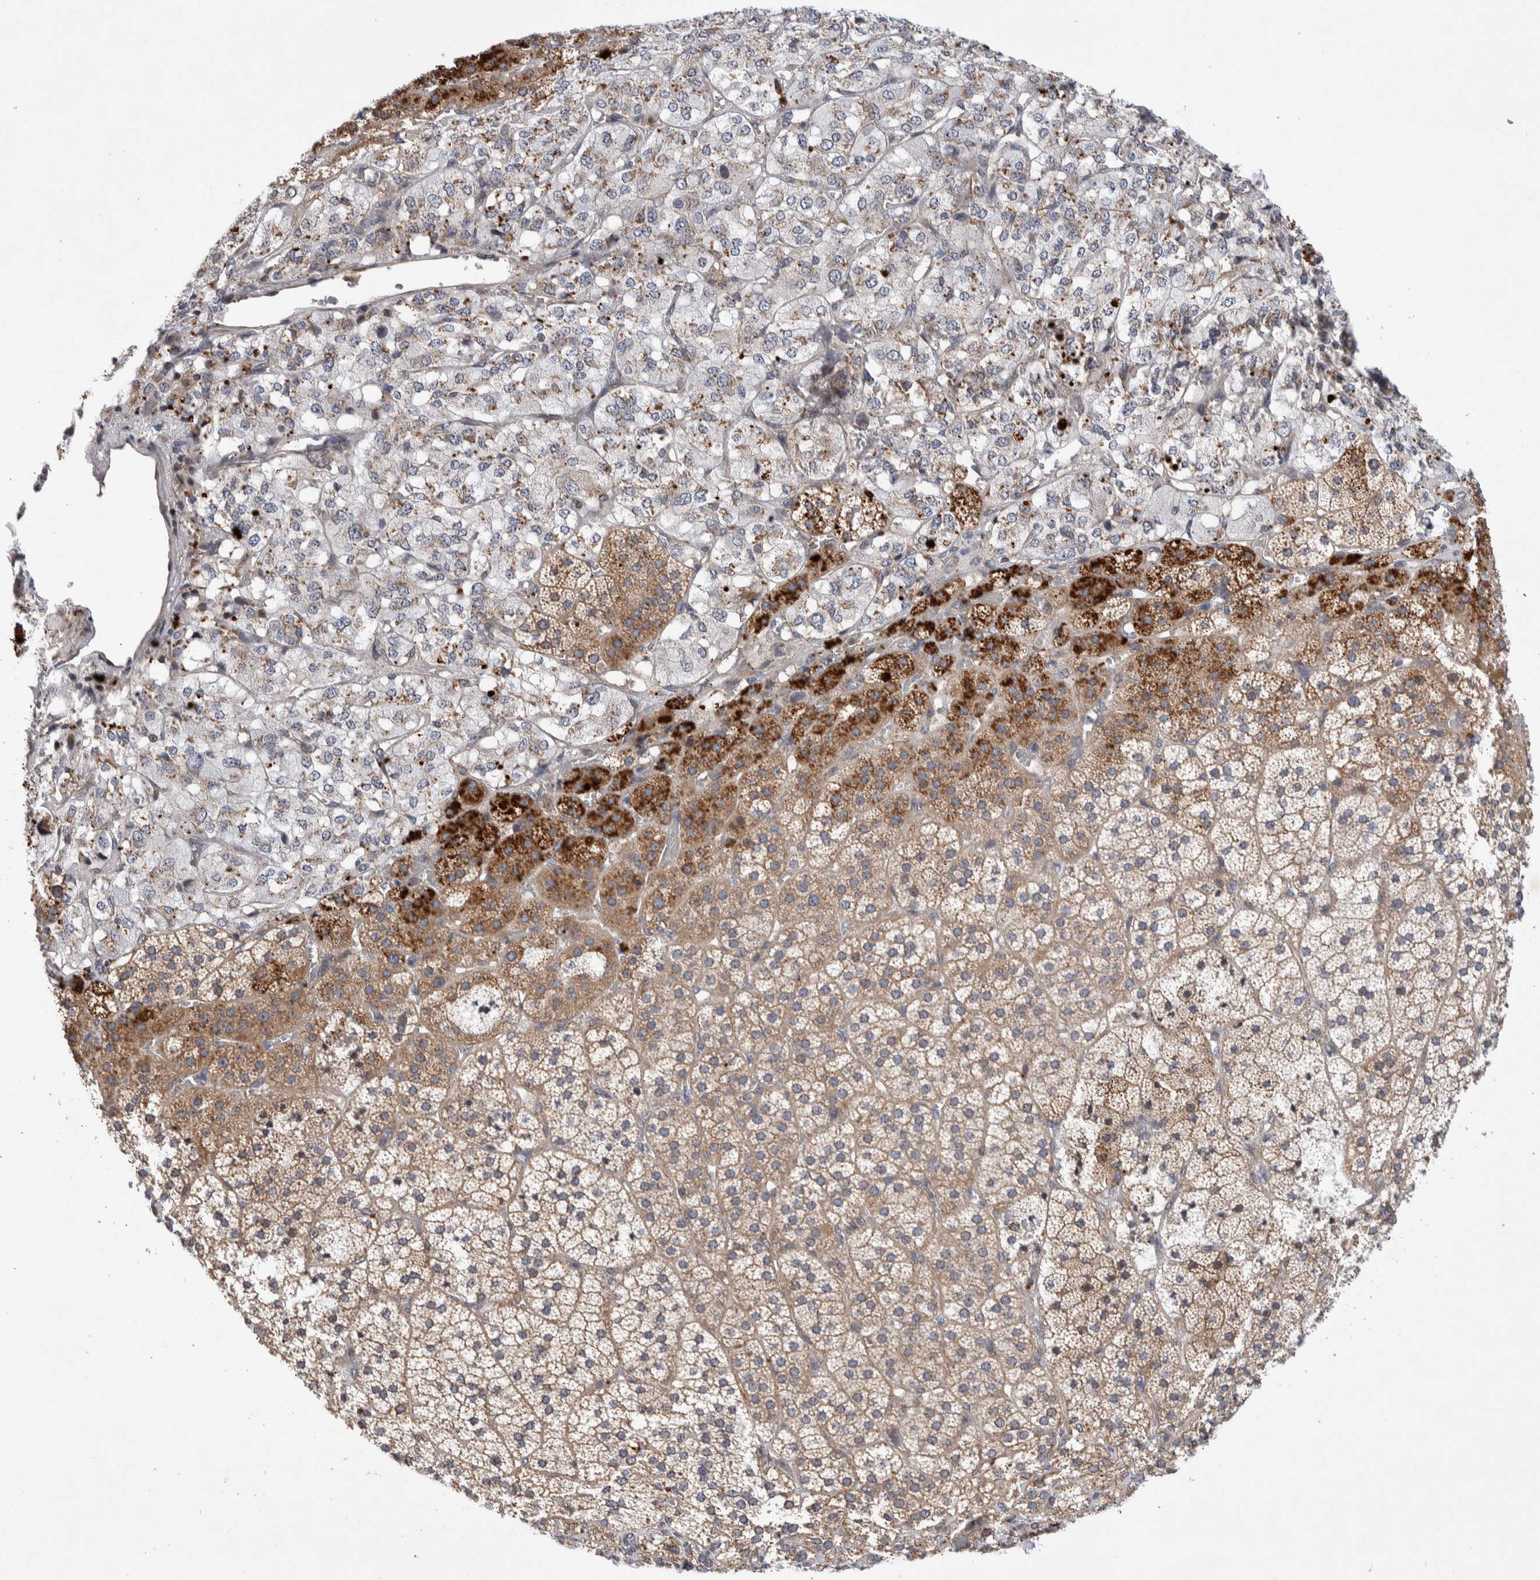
{"staining": {"intensity": "strong", "quantity": "25%-75%", "location": "cytoplasmic/membranous"}, "tissue": "adrenal gland", "cell_type": "Glandular cells", "image_type": "normal", "snomed": [{"axis": "morphology", "description": "Normal tissue, NOS"}, {"axis": "topography", "description": "Adrenal gland"}], "caption": "Strong cytoplasmic/membranous positivity is appreciated in about 25%-75% of glandular cells in unremarkable adrenal gland.", "gene": "LZTS1", "patient": {"sex": "female", "age": 44}}